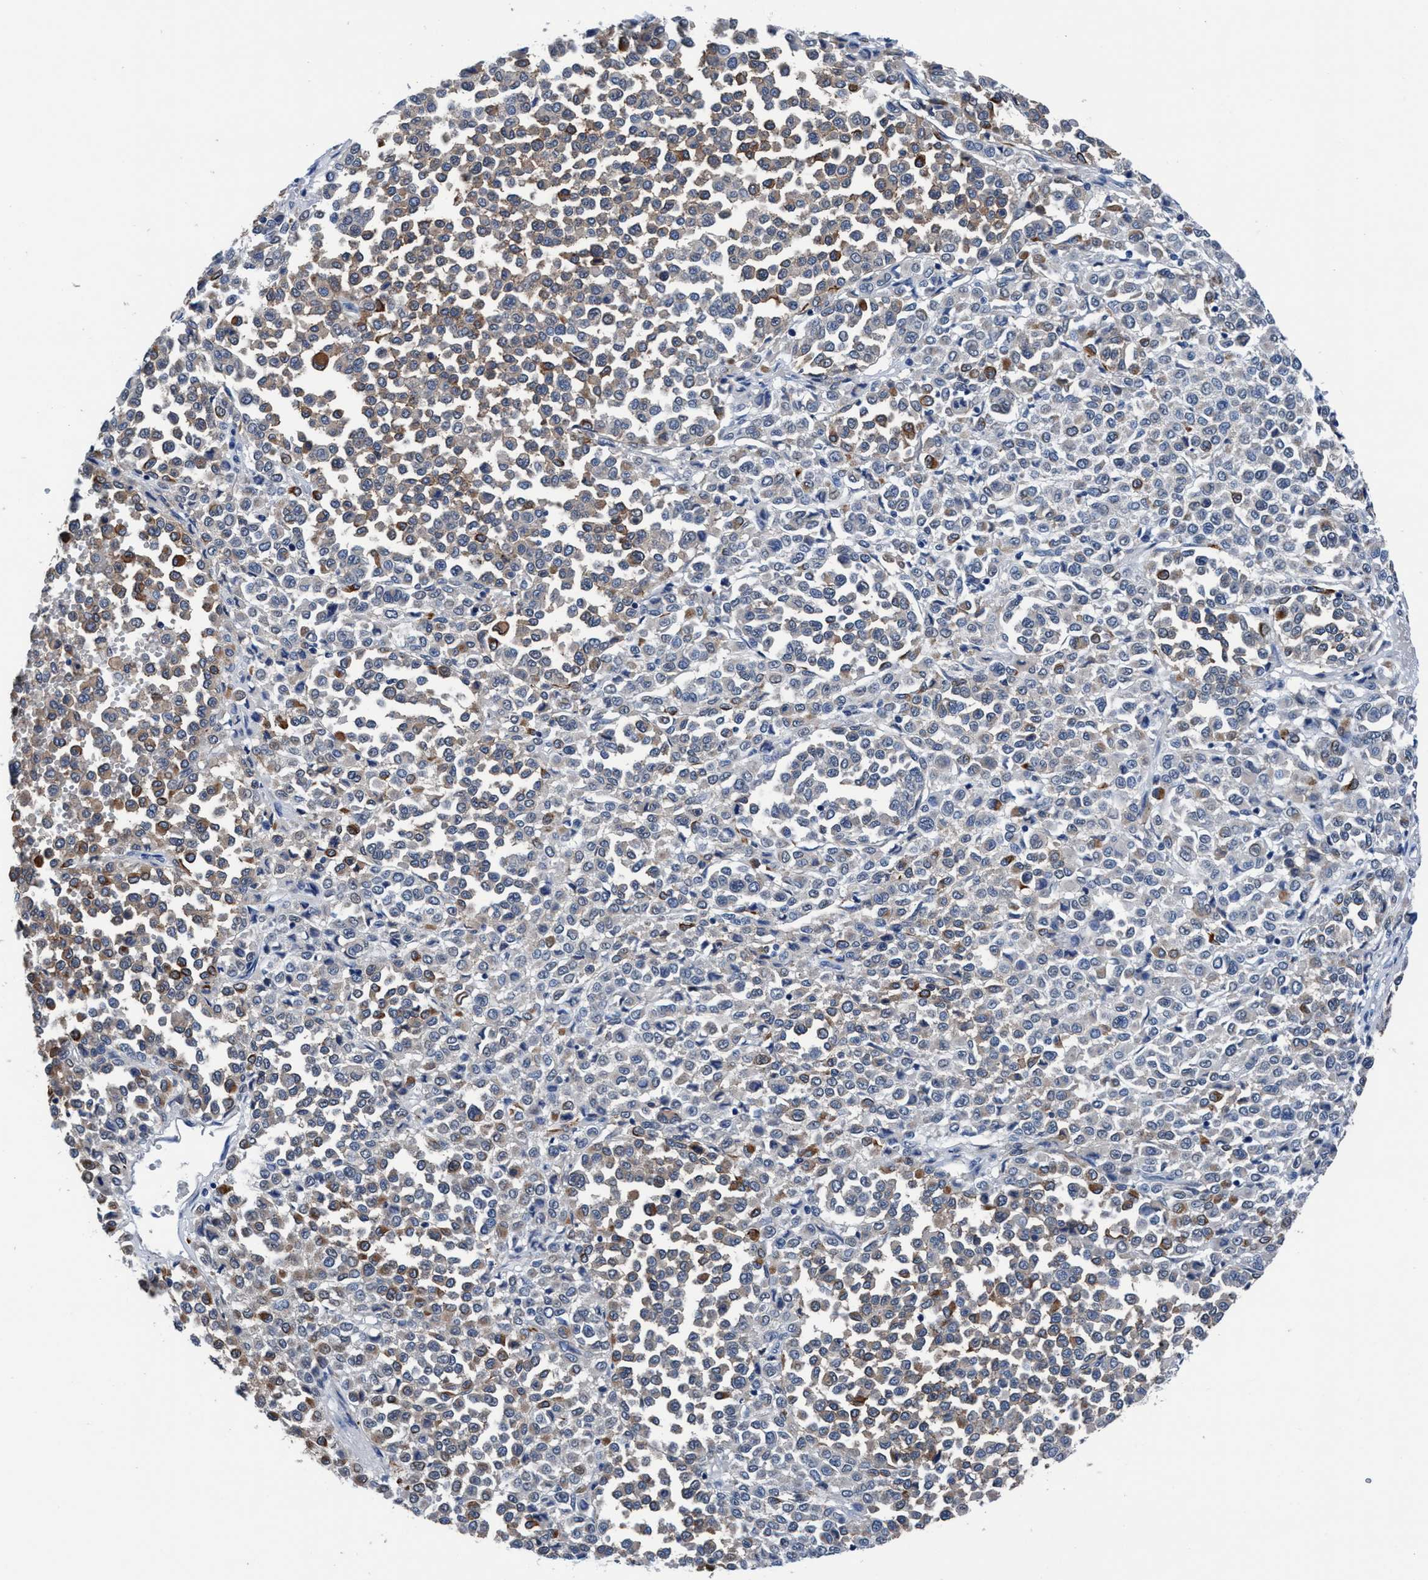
{"staining": {"intensity": "weak", "quantity": "25%-75%", "location": "cytoplasmic/membranous"}, "tissue": "melanoma", "cell_type": "Tumor cells", "image_type": "cancer", "snomed": [{"axis": "morphology", "description": "Malignant melanoma, Metastatic site"}, {"axis": "topography", "description": "Pancreas"}], "caption": "Weak cytoplasmic/membranous staining for a protein is appreciated in about 25%-75% of tumor cells of malignant melanoma (metastatic site) using immunohistochemistry.", "gene": "TMEM94", "patient": {"sex": "female", "age": 30}}